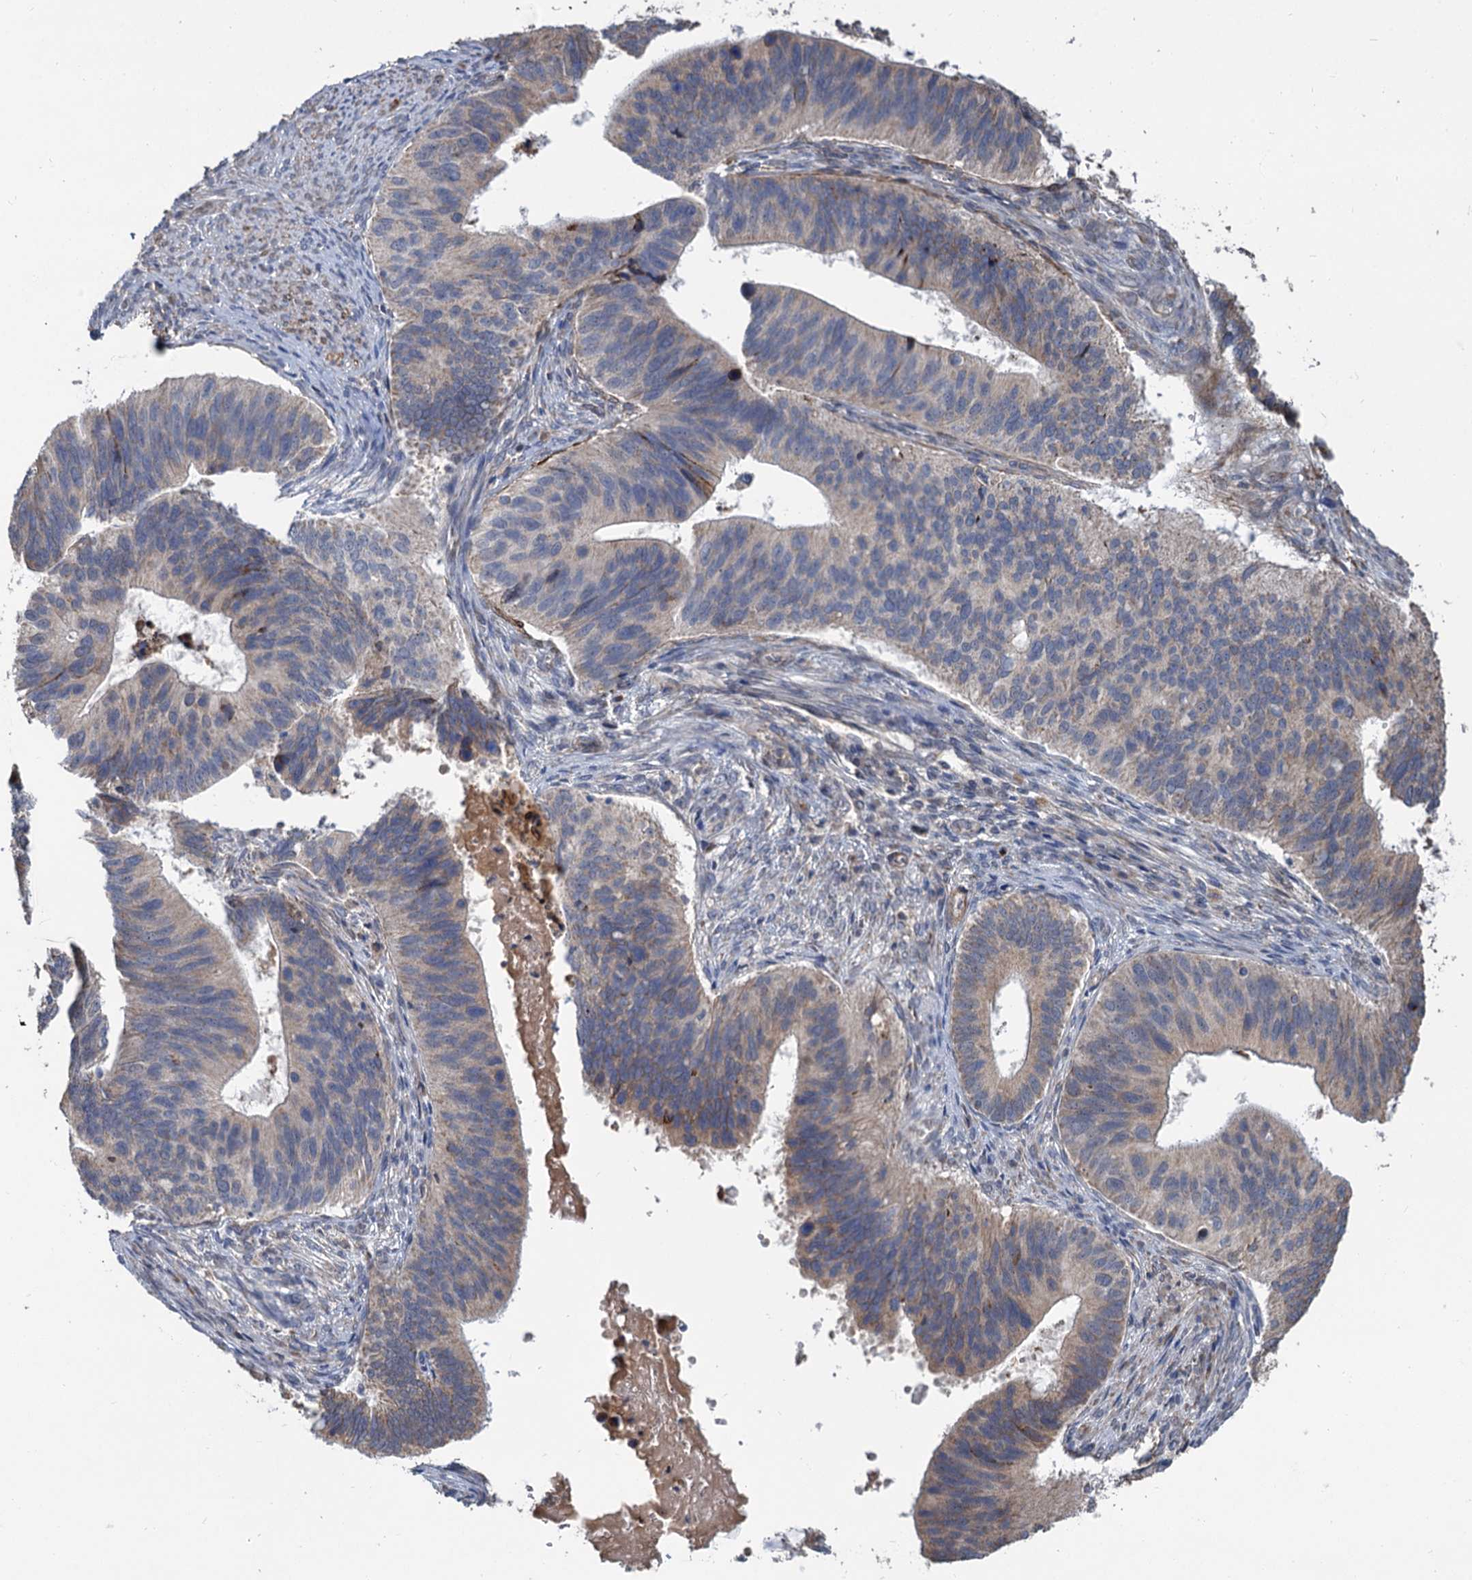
{"staining": {"intensity": "weak", "quantity": "<25%", "location": "cytoplasmic/membranous"}, "tissue": "cervical cancer", "cell_type": "Tumor cells", "image_type": "cancer", "snomed": [{"axis": "morphology", "description": "Adenocarcinoma, NOS"}, {"axis": "topography", "description": "Cervix"}], "caption": "The image exhibits no staining of tumor cells in cervical cancer (adenocarcinoma).", "gene": "ALKBH7", "patient": {"sex": "female", "age": 42}}